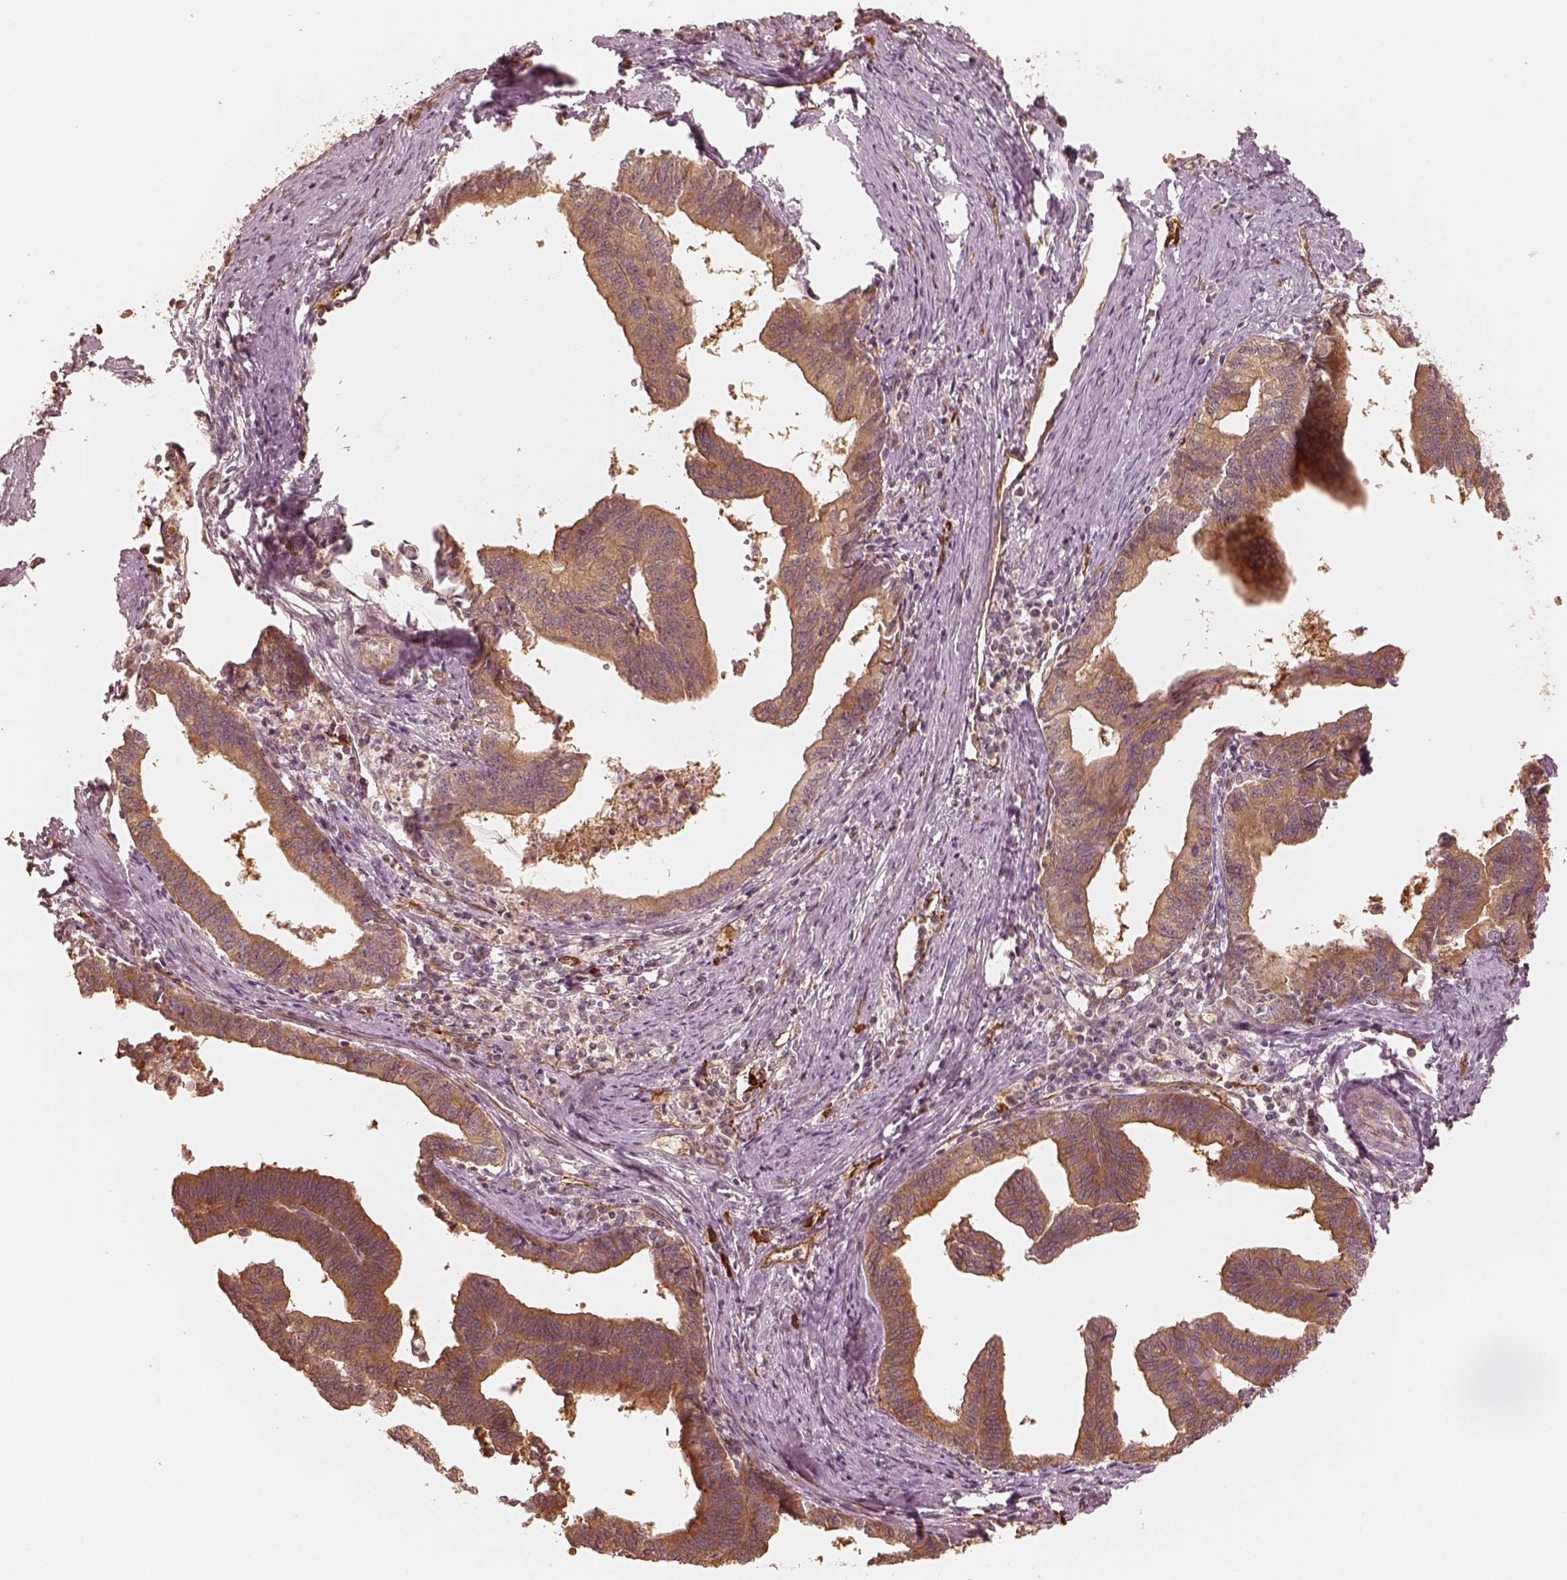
{"staining": {"intensity": "moderate", "quantity": ">75%", "location": "cytoplasmic/membranous"}, "tissue": "endometrial cancer", "cell_type": "Tumor cells", "image_type": "cancer", "snomed": [{"axis": "morphology", "description": "Adenocarcinoma, NOS"}, {"axis": "topography", "description": "Endometrium"}], "caption": "Endometrial adenocarcinoma tissue demonstrates moderate cytoplasmic/membranous staining in approximately >75% of tumor cells, visualized by immunohistochemistry.", "gene": "FSCN1", "patient": {"sex": "female", "age": 65}}